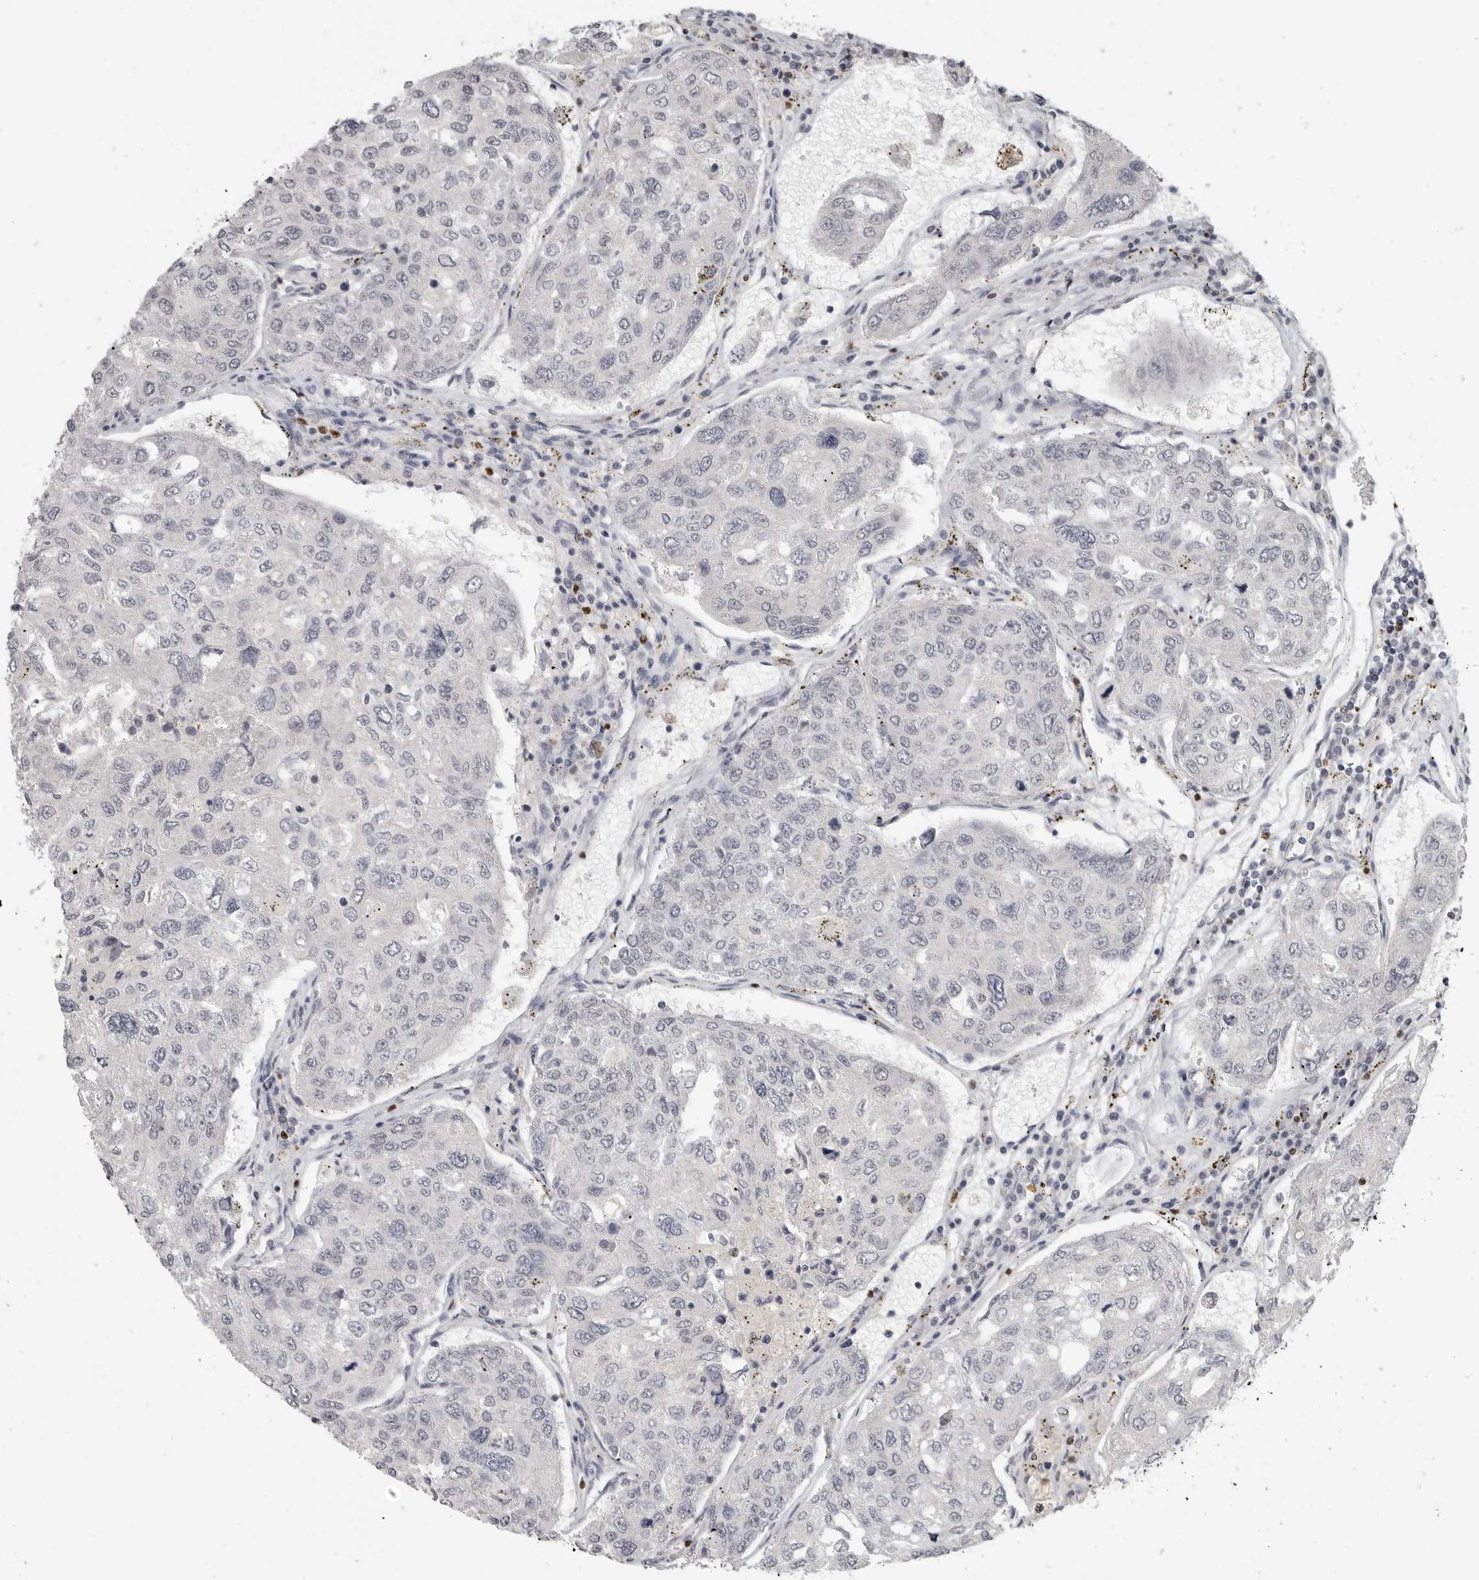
{"staining": {"intensity": "negative", "quantity": "none", "location": "none"}, "tissue": "urothelial cancer", "cell_type": "Tumor cells", "image_type": "cancer", "snomed": [{"axis": "morphology", "description": "Urothelial carcinoma, High grade"}, {"axis": "topography", "description": "Lymph node"}, {"axis": "topography", "description": "Urinary bladder"}], "caption": "DAB immunohistochemical staining of human urothelial carcinoma (high-grade) exhibits no significant expression in tumor cells. (DAB immunohistochemistry (IHC) visualized using brightfield microscopy, high magnification).", "gene": "FOXP3", "patient": {"sex": "male", "age": 51}}